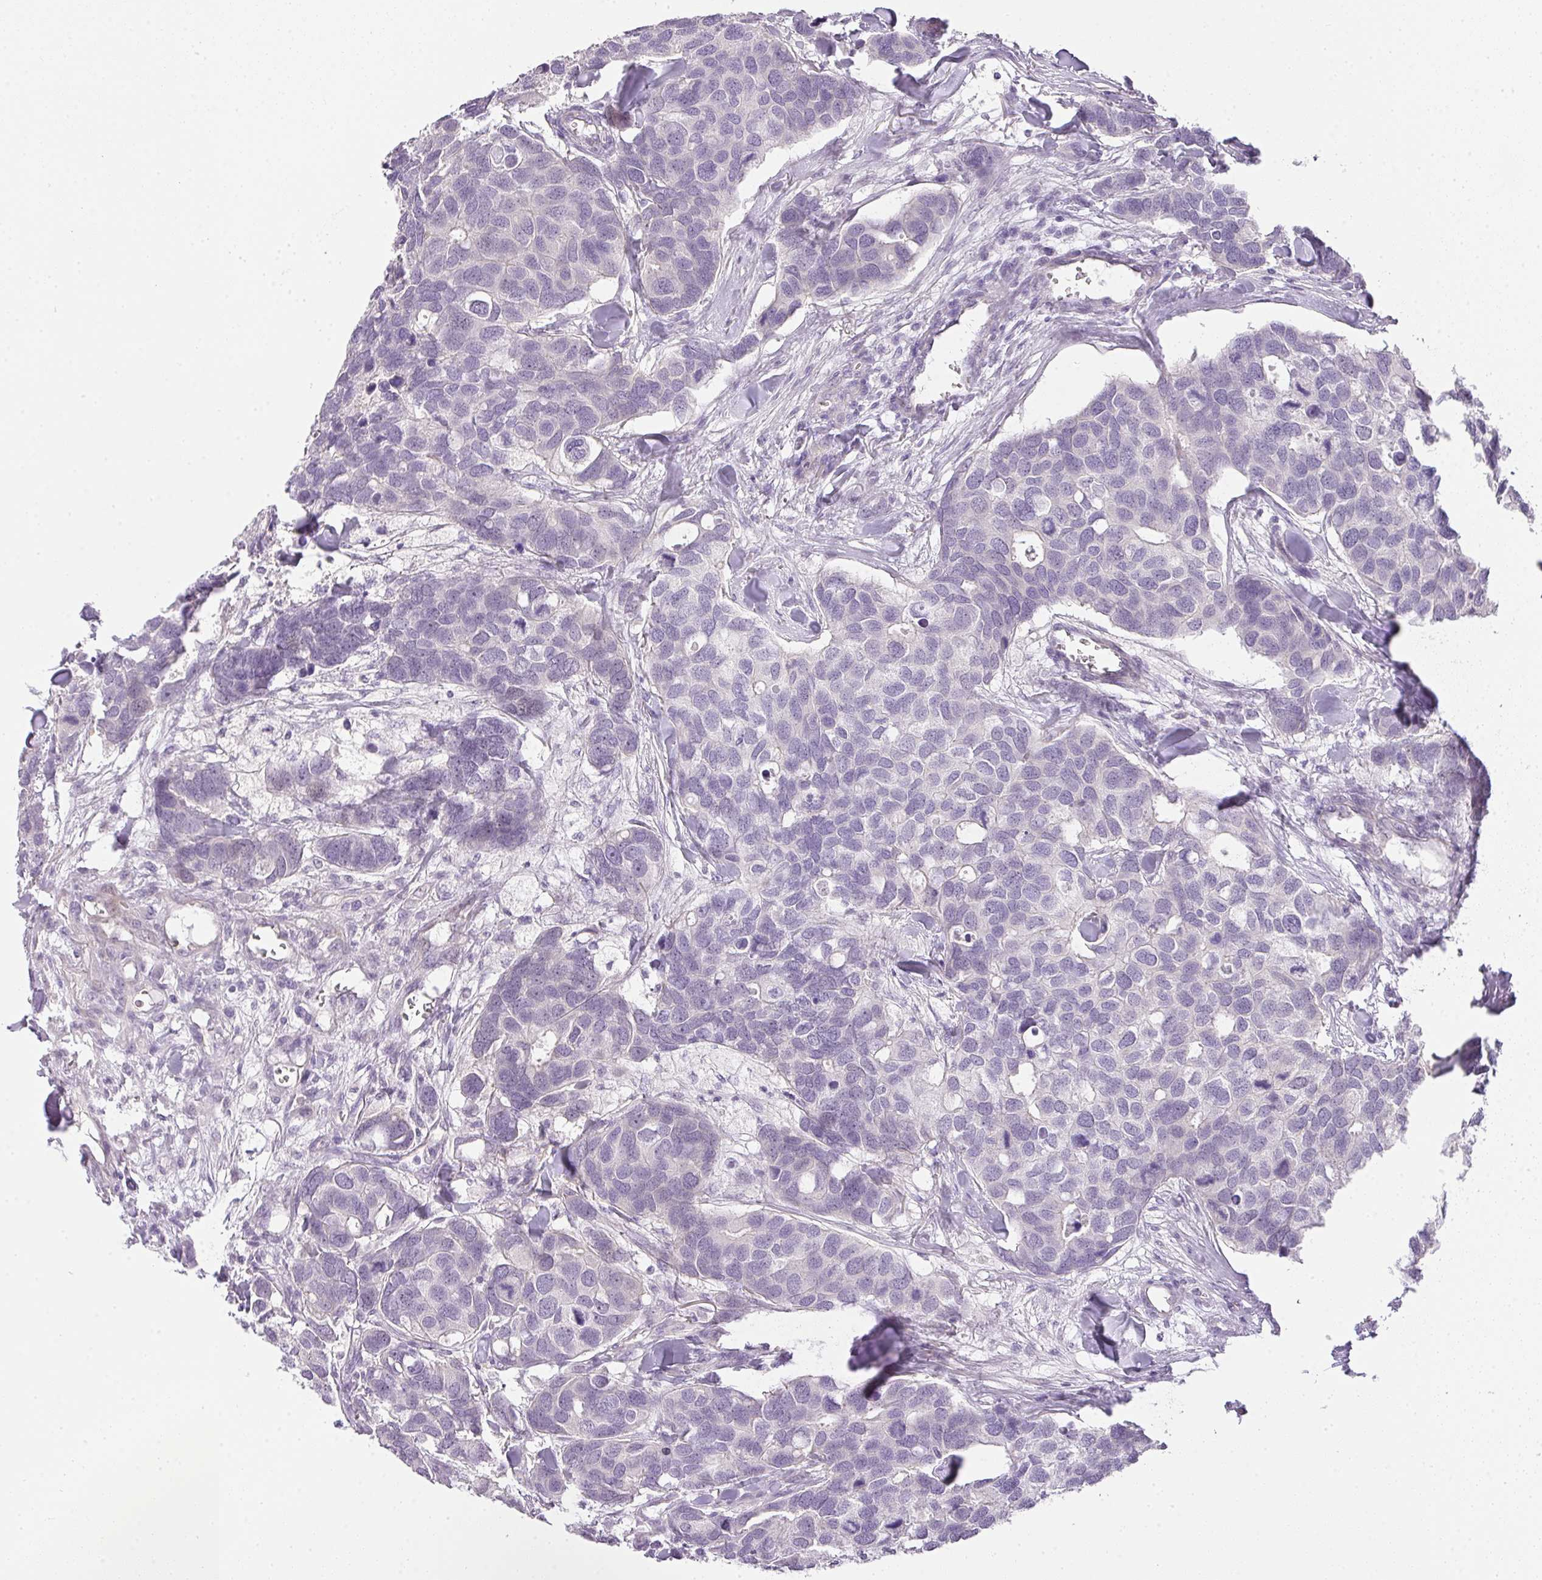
{"staining": {"intensity": "negative", "quantity": "none", "location": "none"}, "tissue": "breast cancer", "cell_type": "Tumor cells", "image_type": "cancer", "snomed": [{"axis": "morphology", "description": "Duct carcinoma"}, {"axis": "topography", "description": "Breast"}], "caption": "Protein analysis of breast cancer reveals no significant staining in tumor cells.", "gene": "RAX2", "patient": {"sex": "female", "age": 83}}